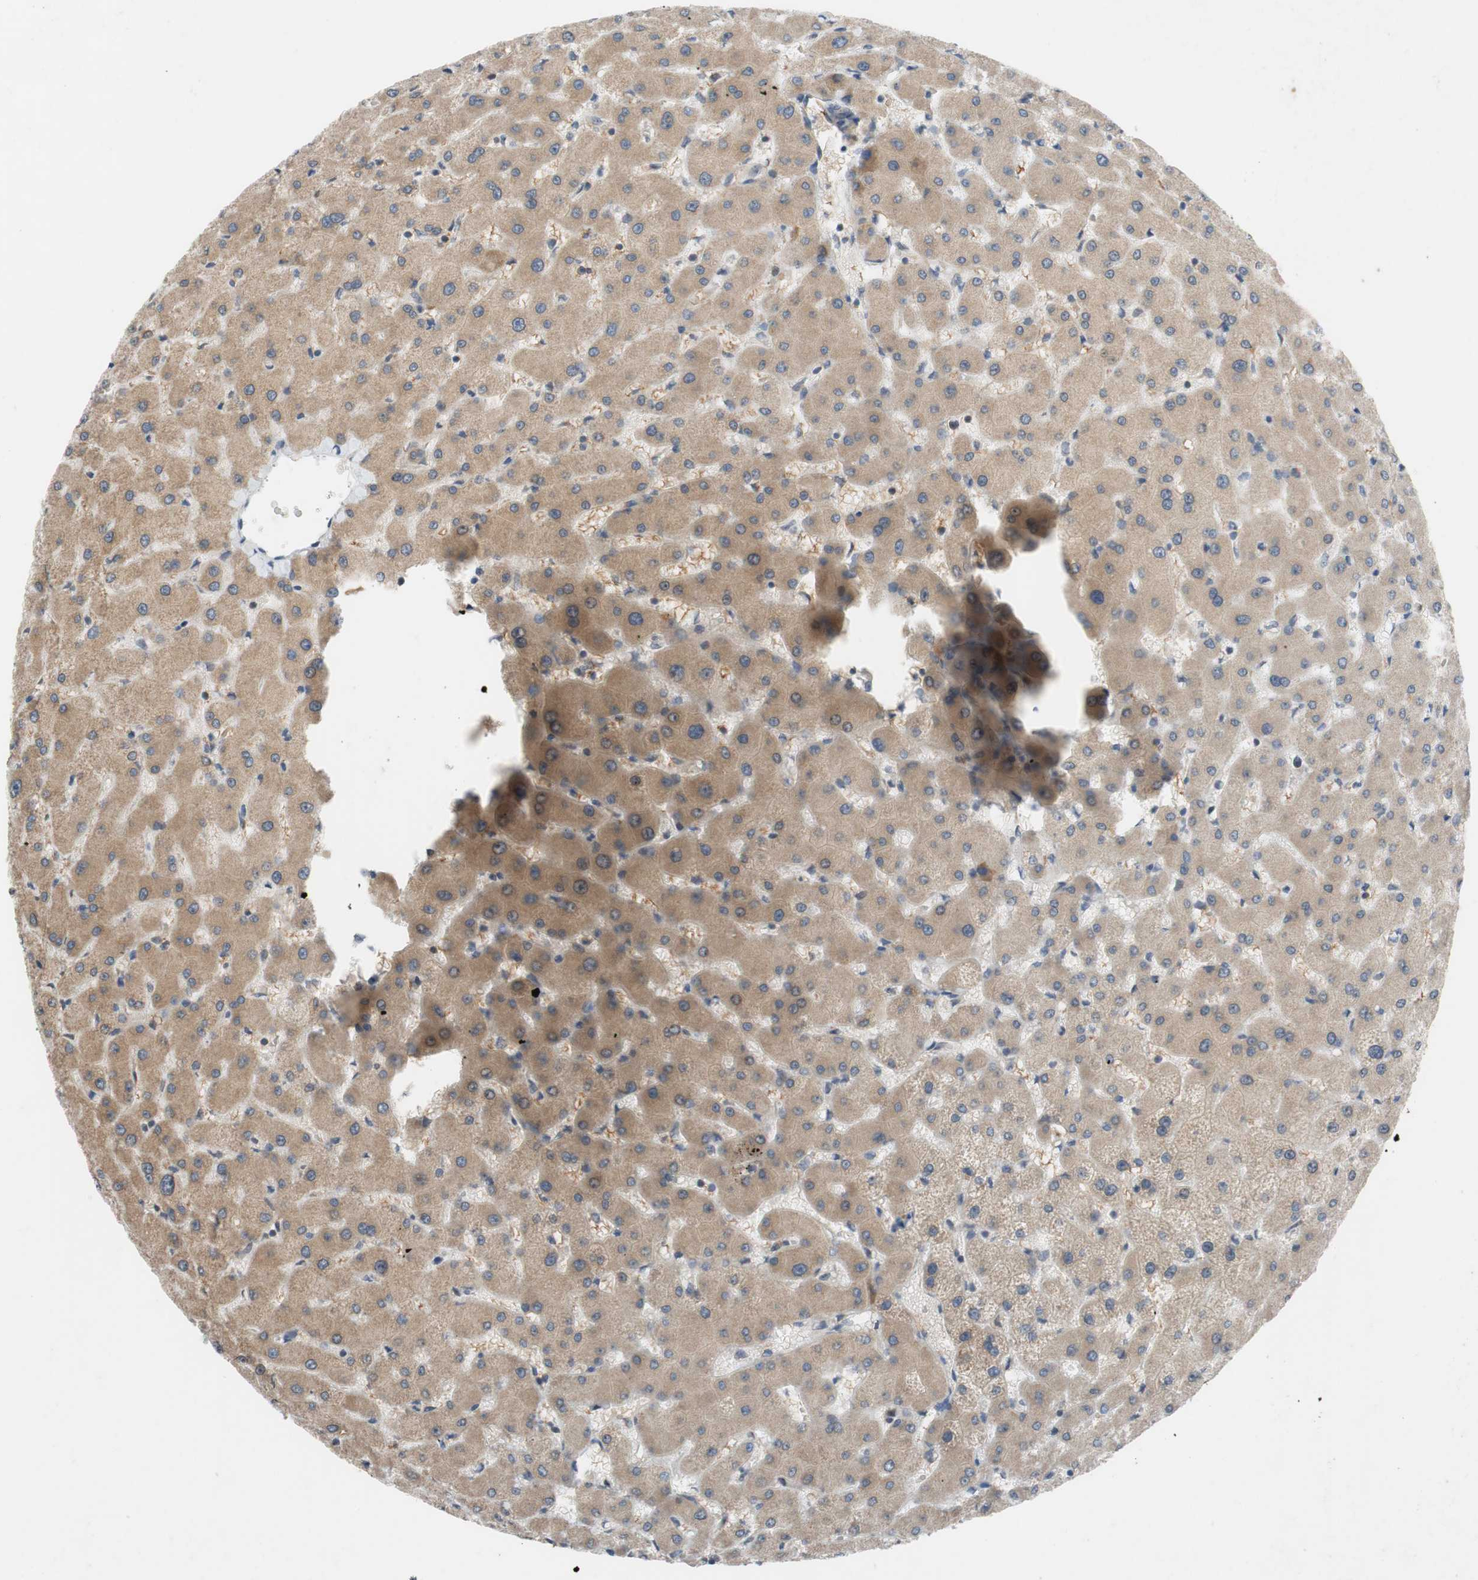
{"staining": {"intensity": "negative", "quantity": "none", "location": "none"}, "tissue": "liver", "cell_type": "Cholangiocytes", "image_type": "normal", "snomed": [{"axis": "morphology", "description": "Normal tissue, NOS"}, {"axis": "topography", "description": "Liver"}], "caption": "This is a histopathology image of immunohistochemistry staining of normal liver, which shows no expression in cholangiocytes.", "gene": "ADD2", "patient": {"sex": "female", "age": 63}}